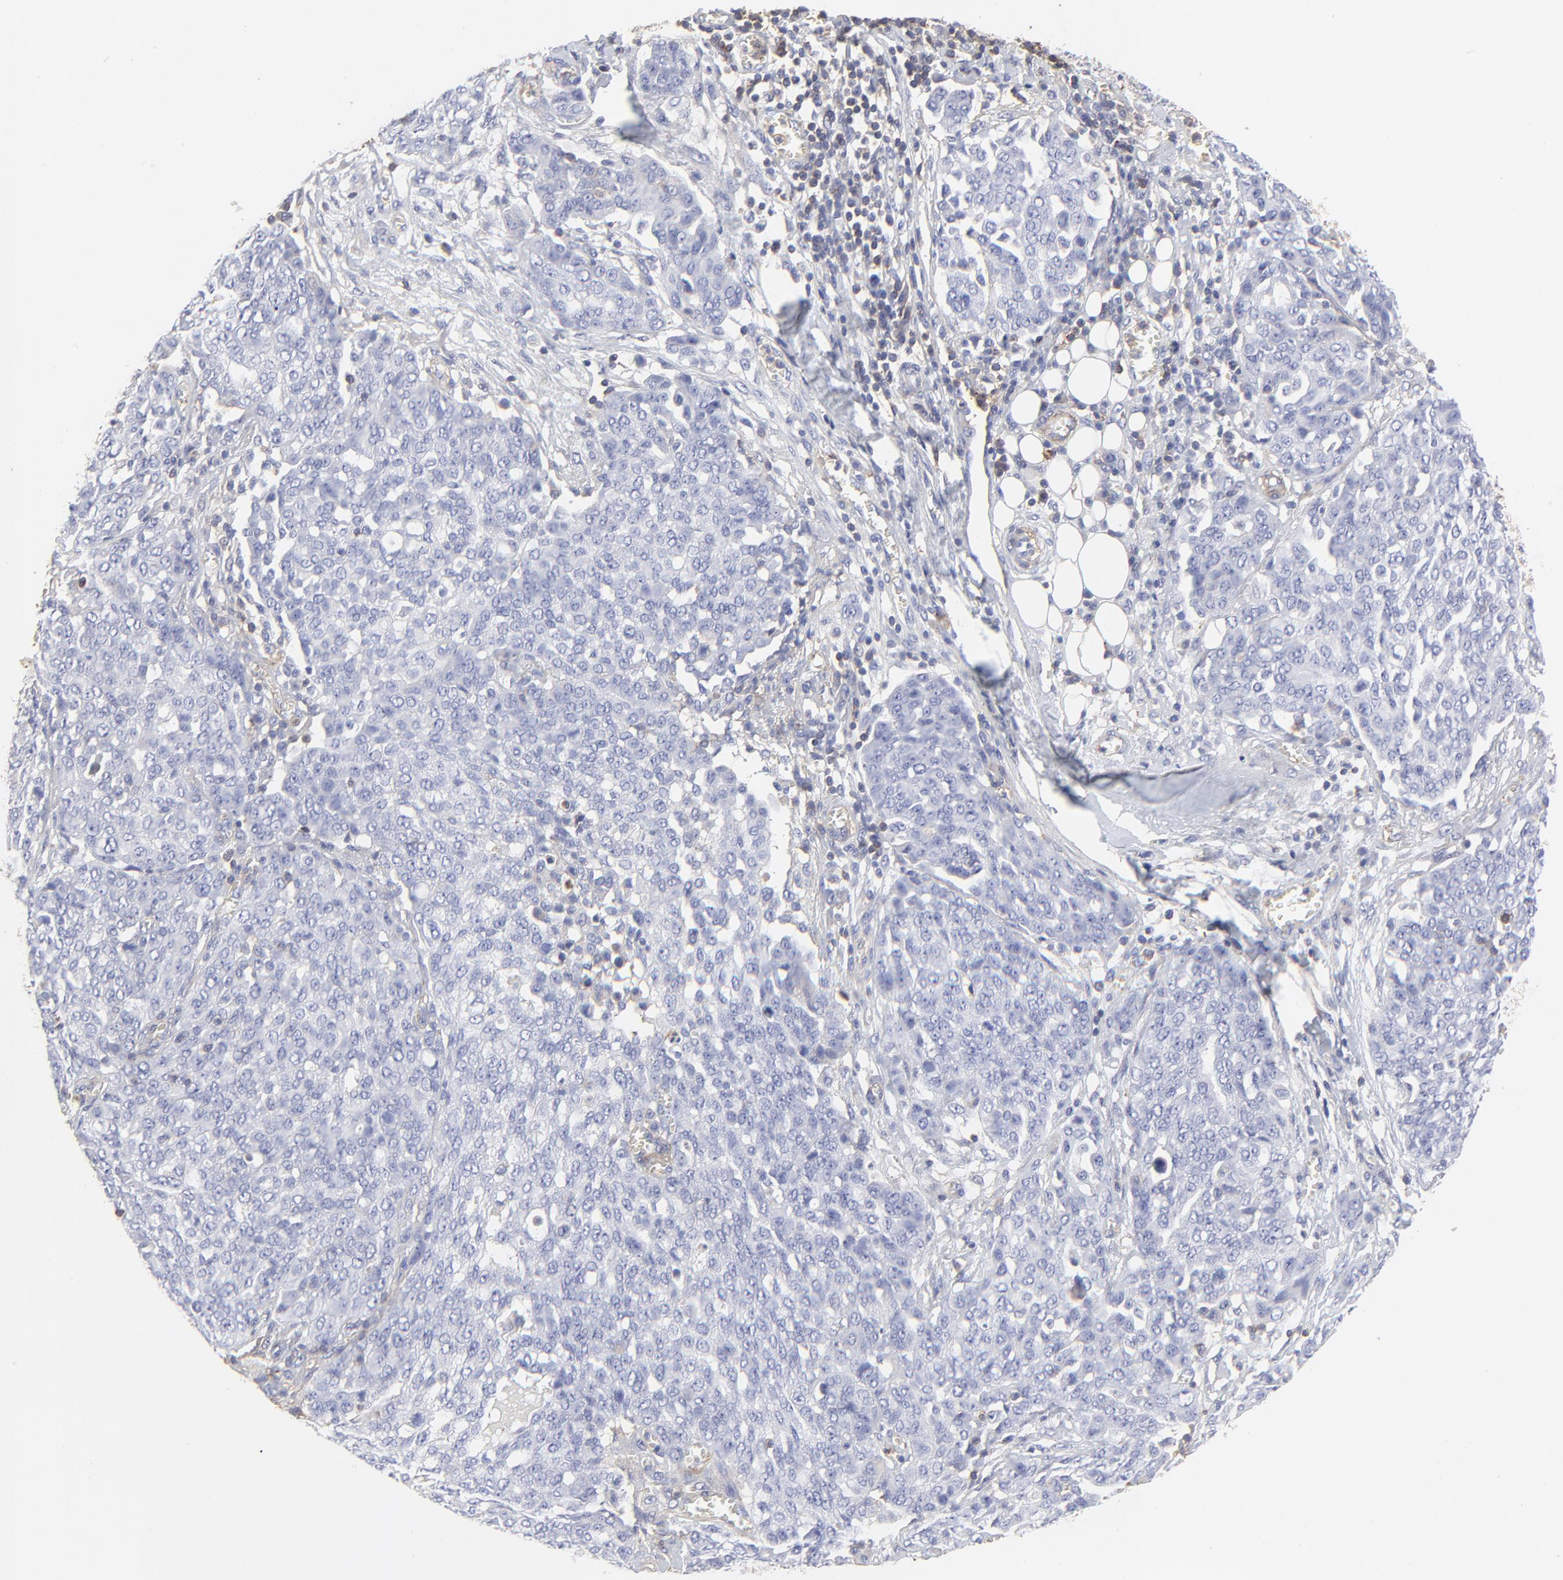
{"staining": {"intensity": "negative", "quantity": "none", "location": "none"}, "tissue": "ovarian cancer", "cell_type": "Tumor cells", "image_type": "cancer", "snomed": [{"axis": "morphology", "description": "Cystadenocarcinoma, serous, NOS"}, {"axis": "topography", "description": "Soft tissue"}, {"axis": "topography", "description": "Ovary"}], "caption": "This is a photomicrograph of IHC staining of ovarian cancer, which shows no expression in tumor cells.", "gene": "ANXA6", "patient": {"sex": "female", "age": 57}}